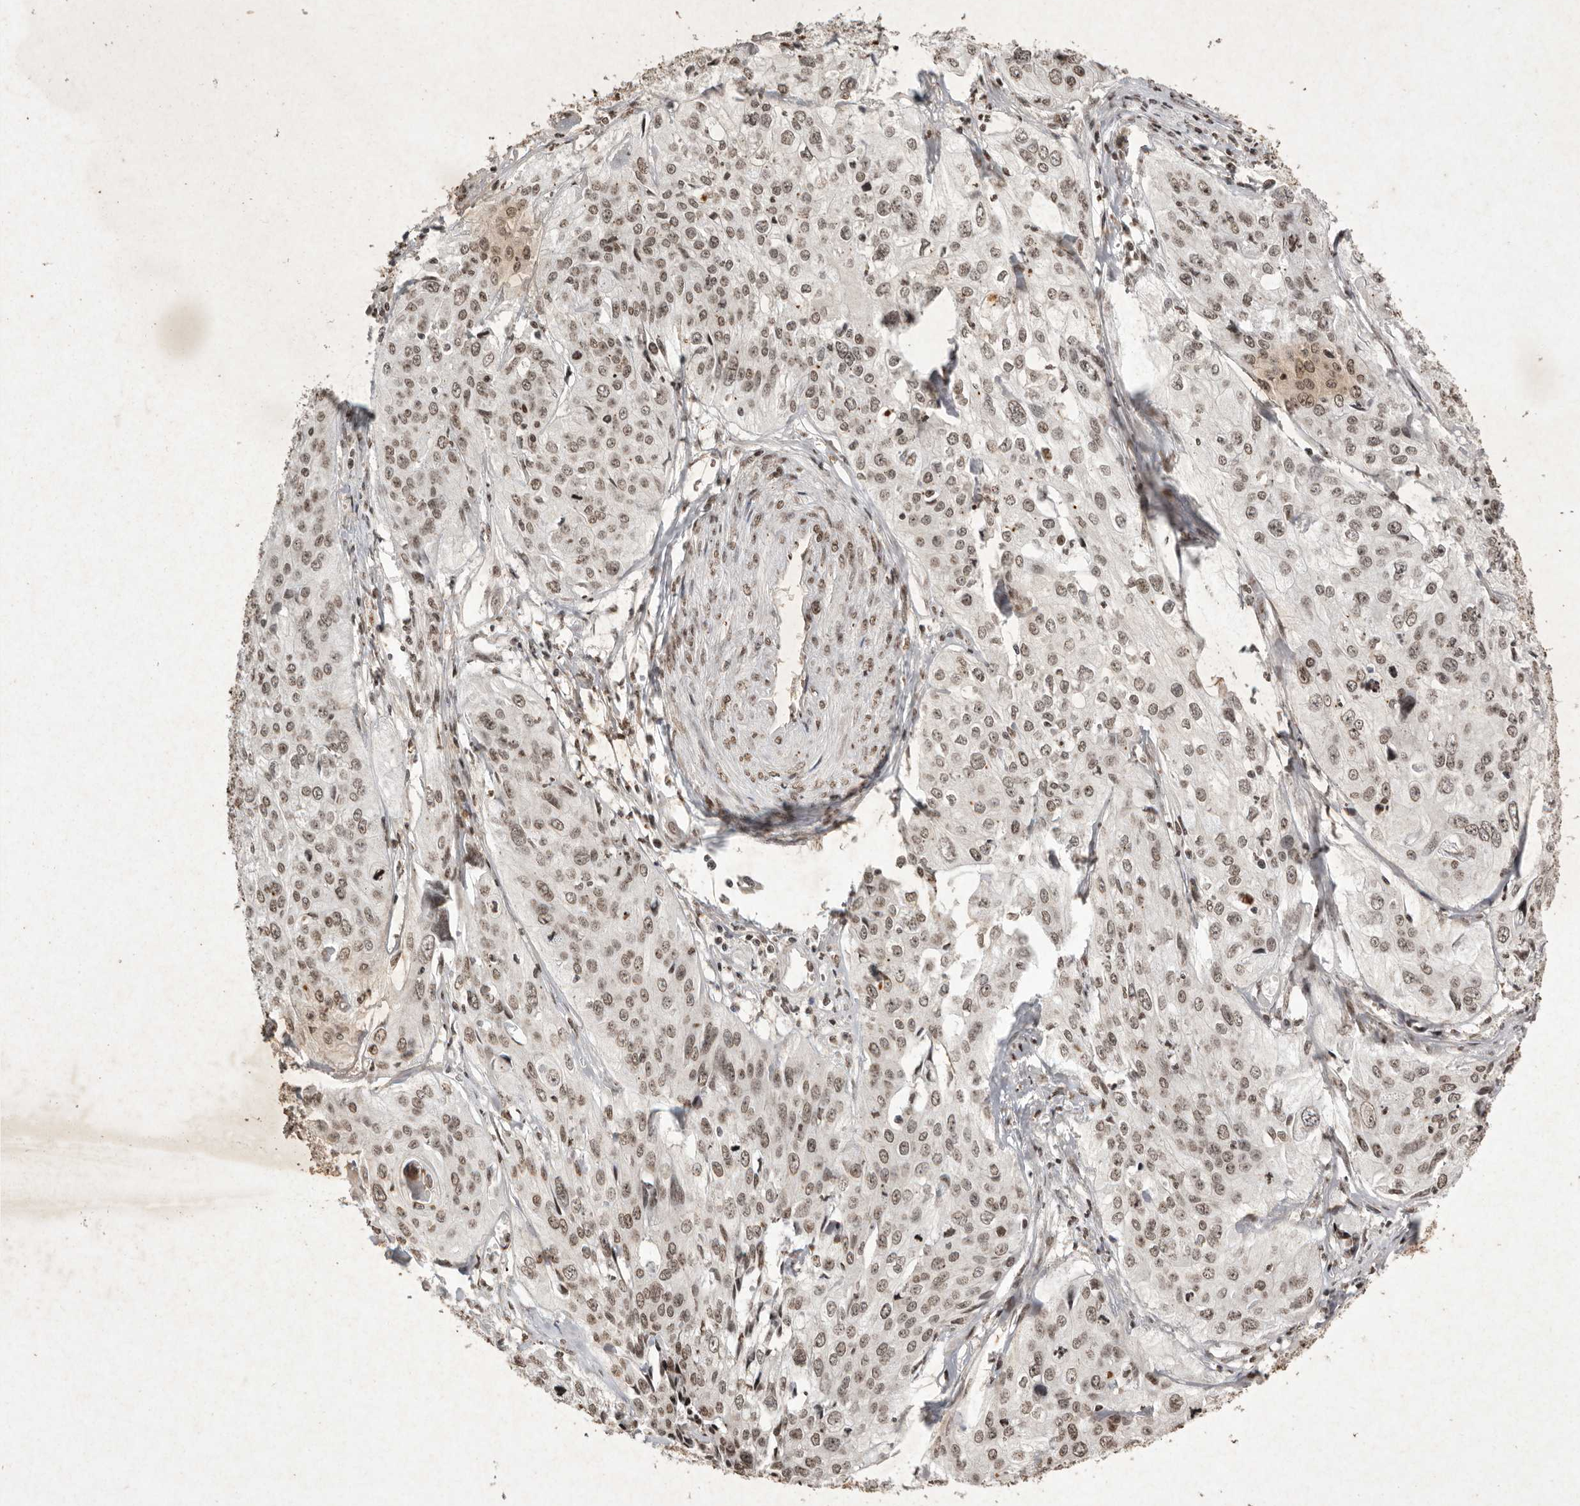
{"staining": {"intensity": "weak", "quantity": ">75%", "location": "nuclear"}, "tissue": "cervical cancer", "cell_type": "Tumor cells", "image_type": "cancer", "snomed": [{"axis": "morphology", "description": "Squamous cell carcinoma, NOS"}, {"axis": "topography", "description": "Cervix"}], "caption": "Immunohistochemistry (IHC) of human cervical cancer (squamous cell carcinoma) shows low levels of weak nuclear positivity in about >75% of tumor cells.", "gene": "NKX3-2", "patient": {"sex": "female", "age": 31}}